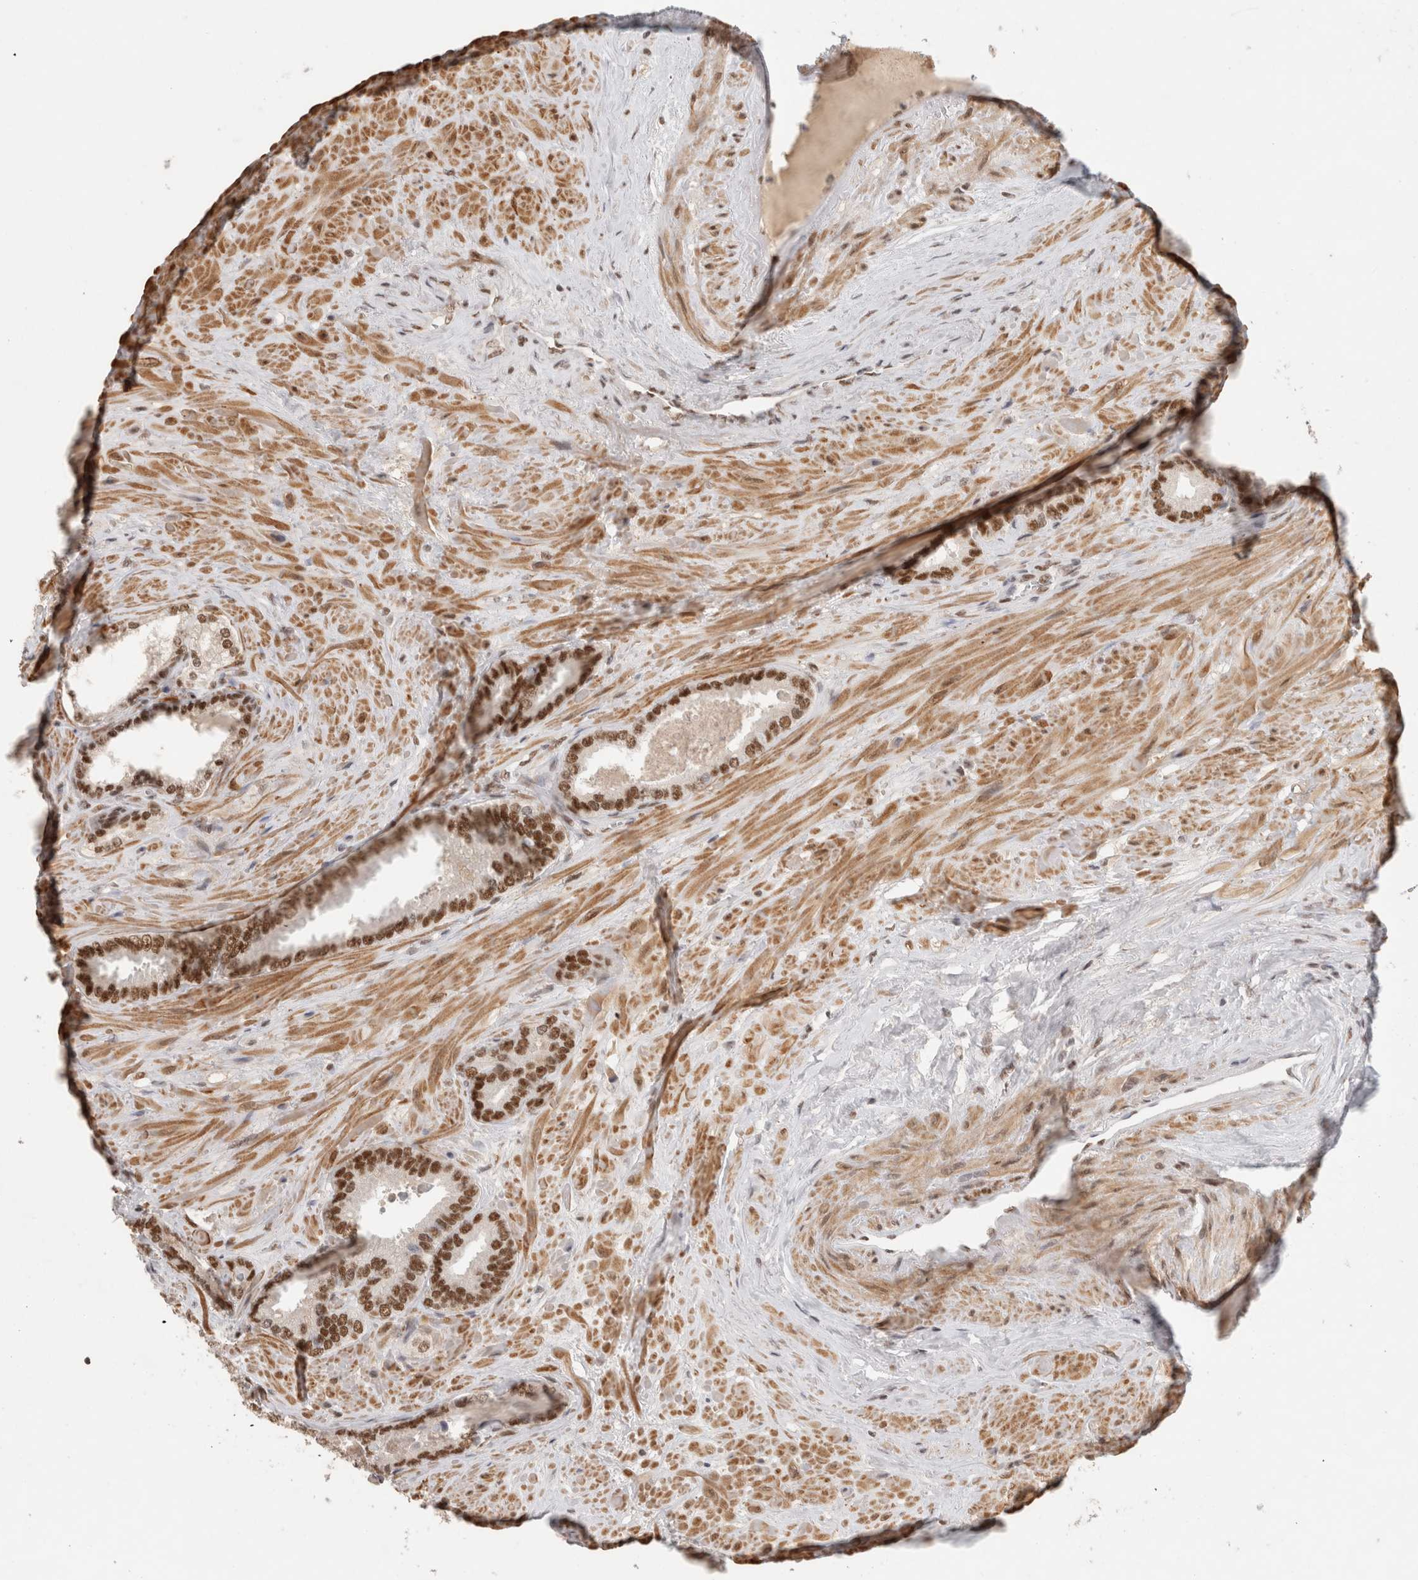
{"staining": {"intensity": "strong", "quantity": ">75%", "location": "nuclear"}, "tissue": "prostate cancer", "cell_type": "Tumor cells", "image_type": "cancer", "snomed": [{"axis": "morphology", "description": "Adenocarcinoma, Low grade"}, {"axis": "topography", "description": "Prostate"}], "caption": "The histopathology image demonstrates immunohistochemical staining of prostate adenocarcinoma (low-grade). There is strong nuclear positivity is present in approximately >75% of tumor cells.", "gene": "ZNF830", "patient": {"sex": "male", "age": 71}}